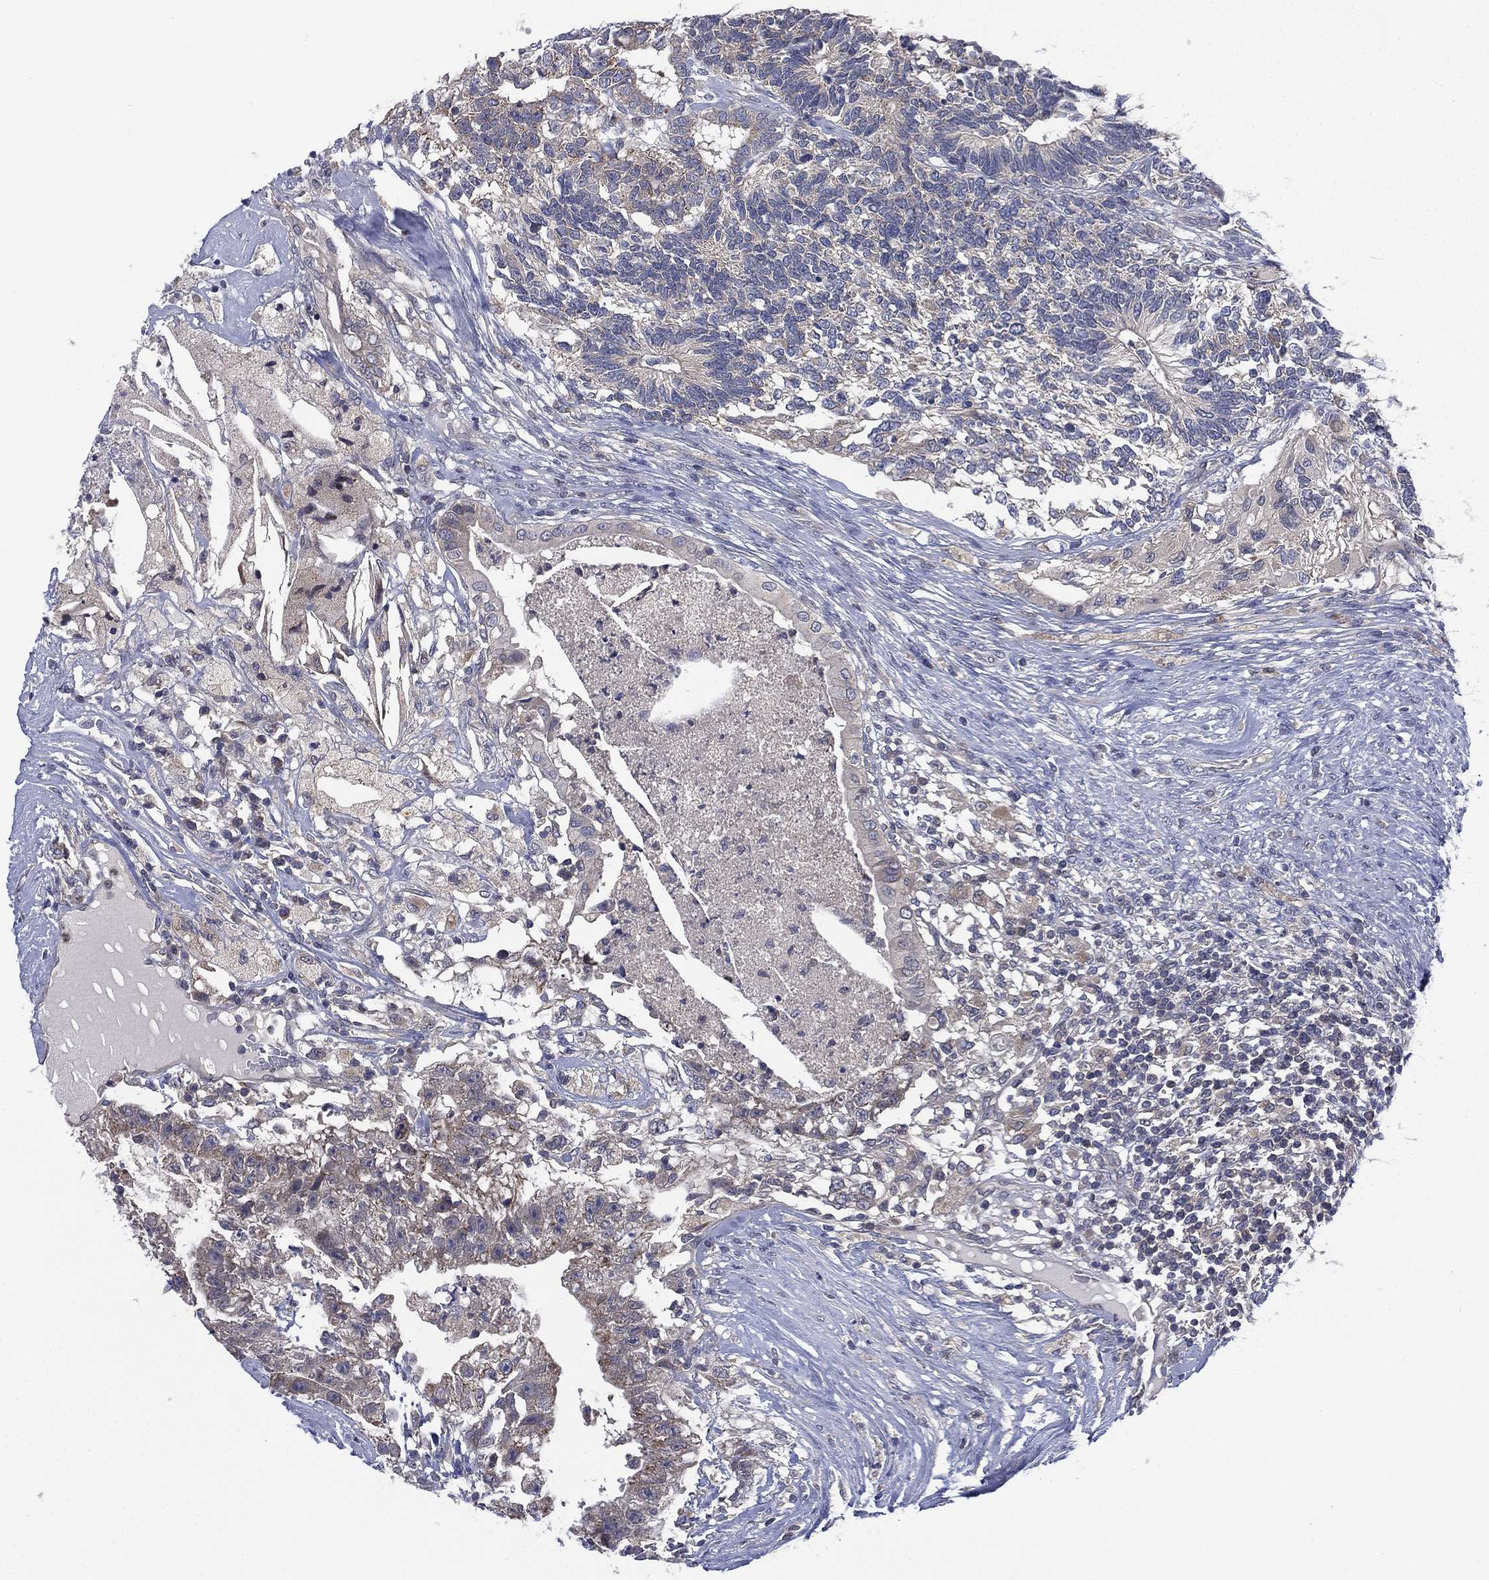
{"staining": {"intensity": "negative", "quantity": "none", "location": "none"}, "tissue": "testis cancer", "cell_type": "Tumor cells", "image_type": "cancer", "snomed": [{"axis": "morphology", "description": "Seminoma, NOS"}, {"axis": "morphology", "description": "Carcinoma, Embryonal, NOS"}, {"axis": "topography", "description": "Testis"}], "caption": "An immunohistochemistry (IHC) image of seminoma (testis) is shown. There is no staining in tumor cells of seminoma (testis).", "gene": "MPP7", "patient": {"sex": "male", "age": 41}}